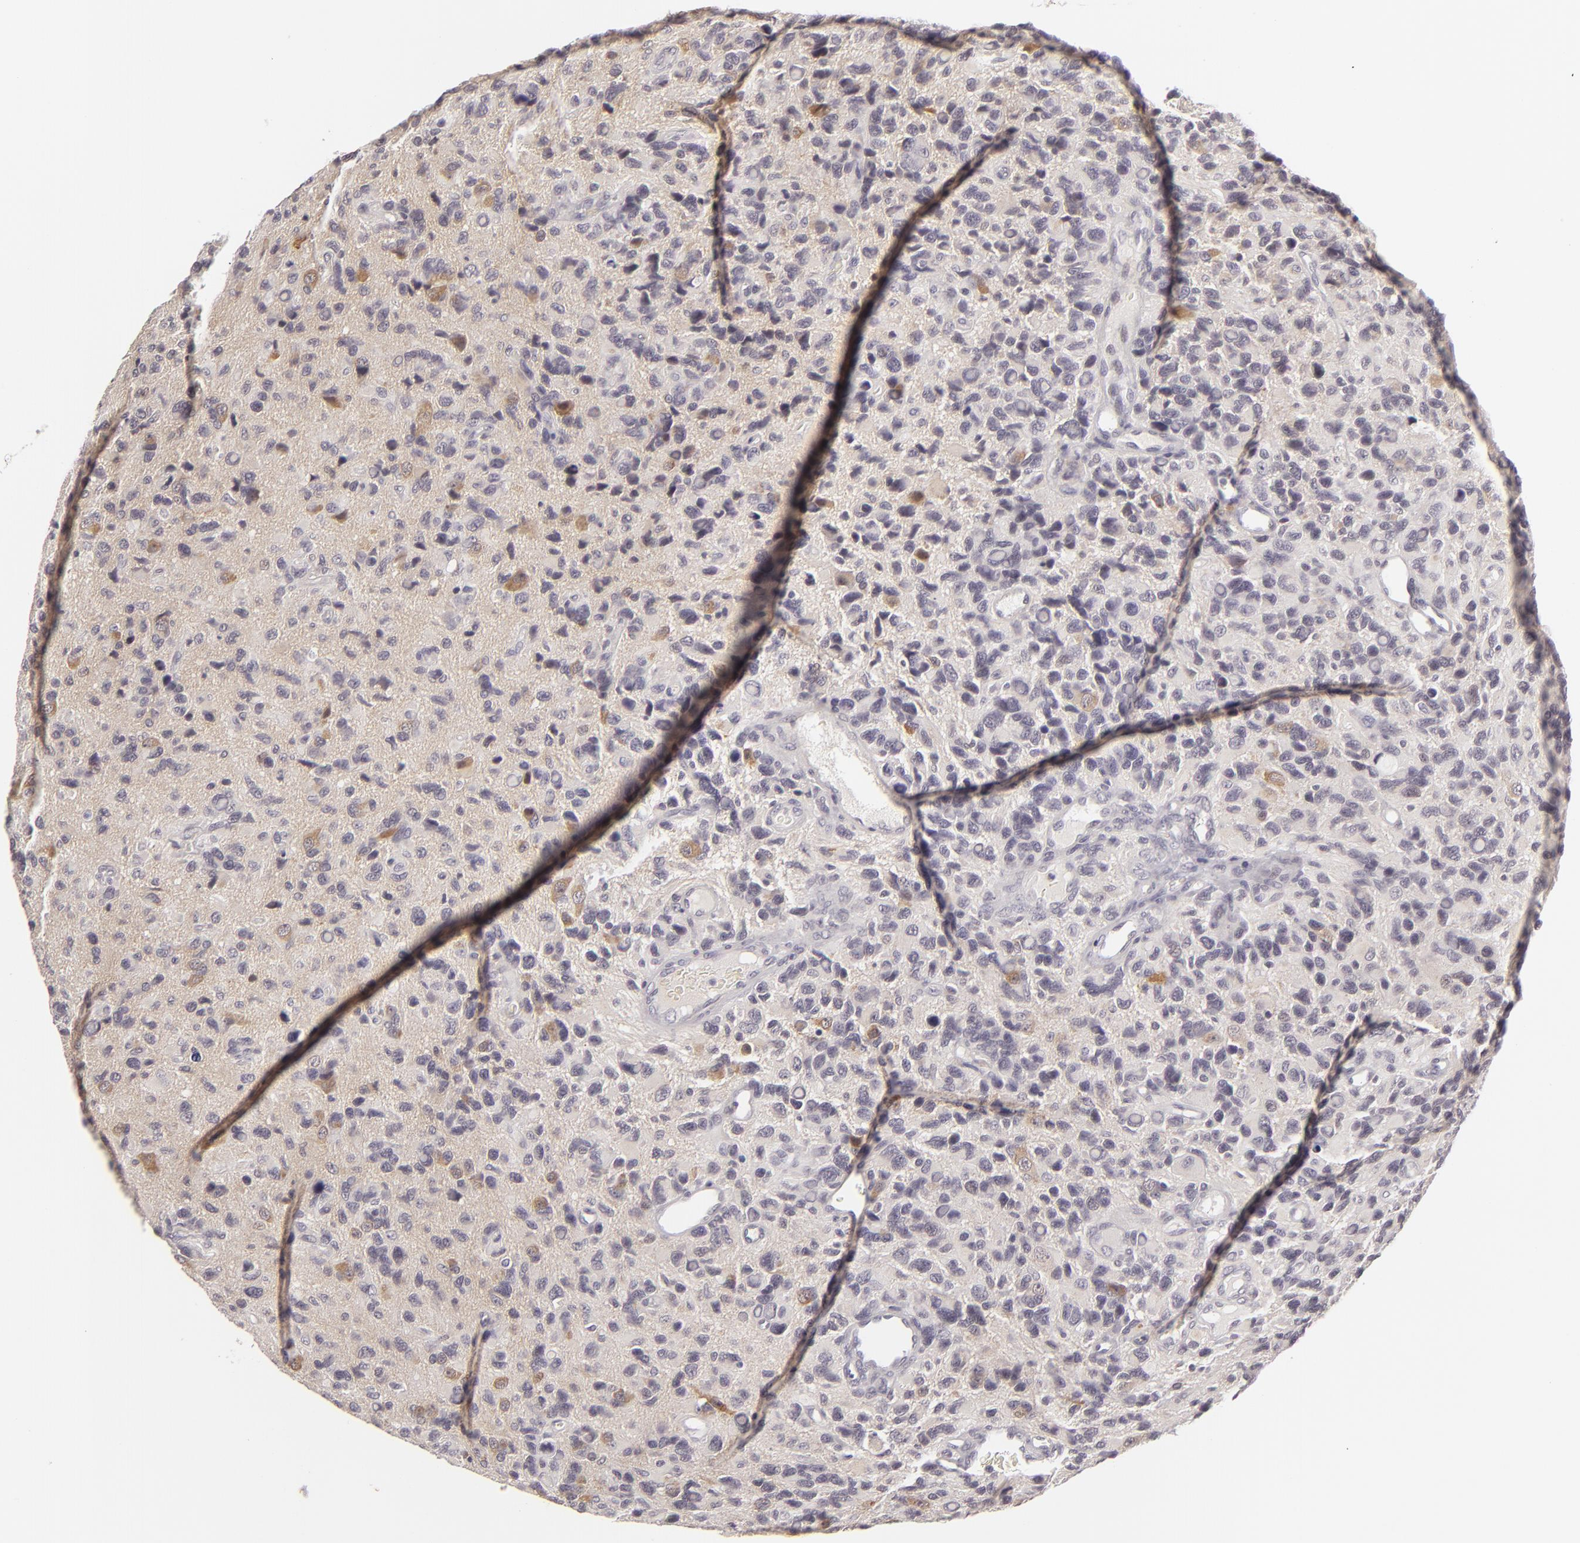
{"staining": {"intensity": "negative", "quantity": "none", "location": "none"}, "tissue": "glioma", "cell_type": "Tumor cells", "image_type": "cancer", "snomed": [{"axis": "morphology", "description": "Glioma, malignant, High grade"}, {"axis": "topography", "description": "Brain"}], "caption": "The image displays no staining of tumor cells in glioma.", "gene": "DLG3", "patient": {"sex": "male", "age": 77}}